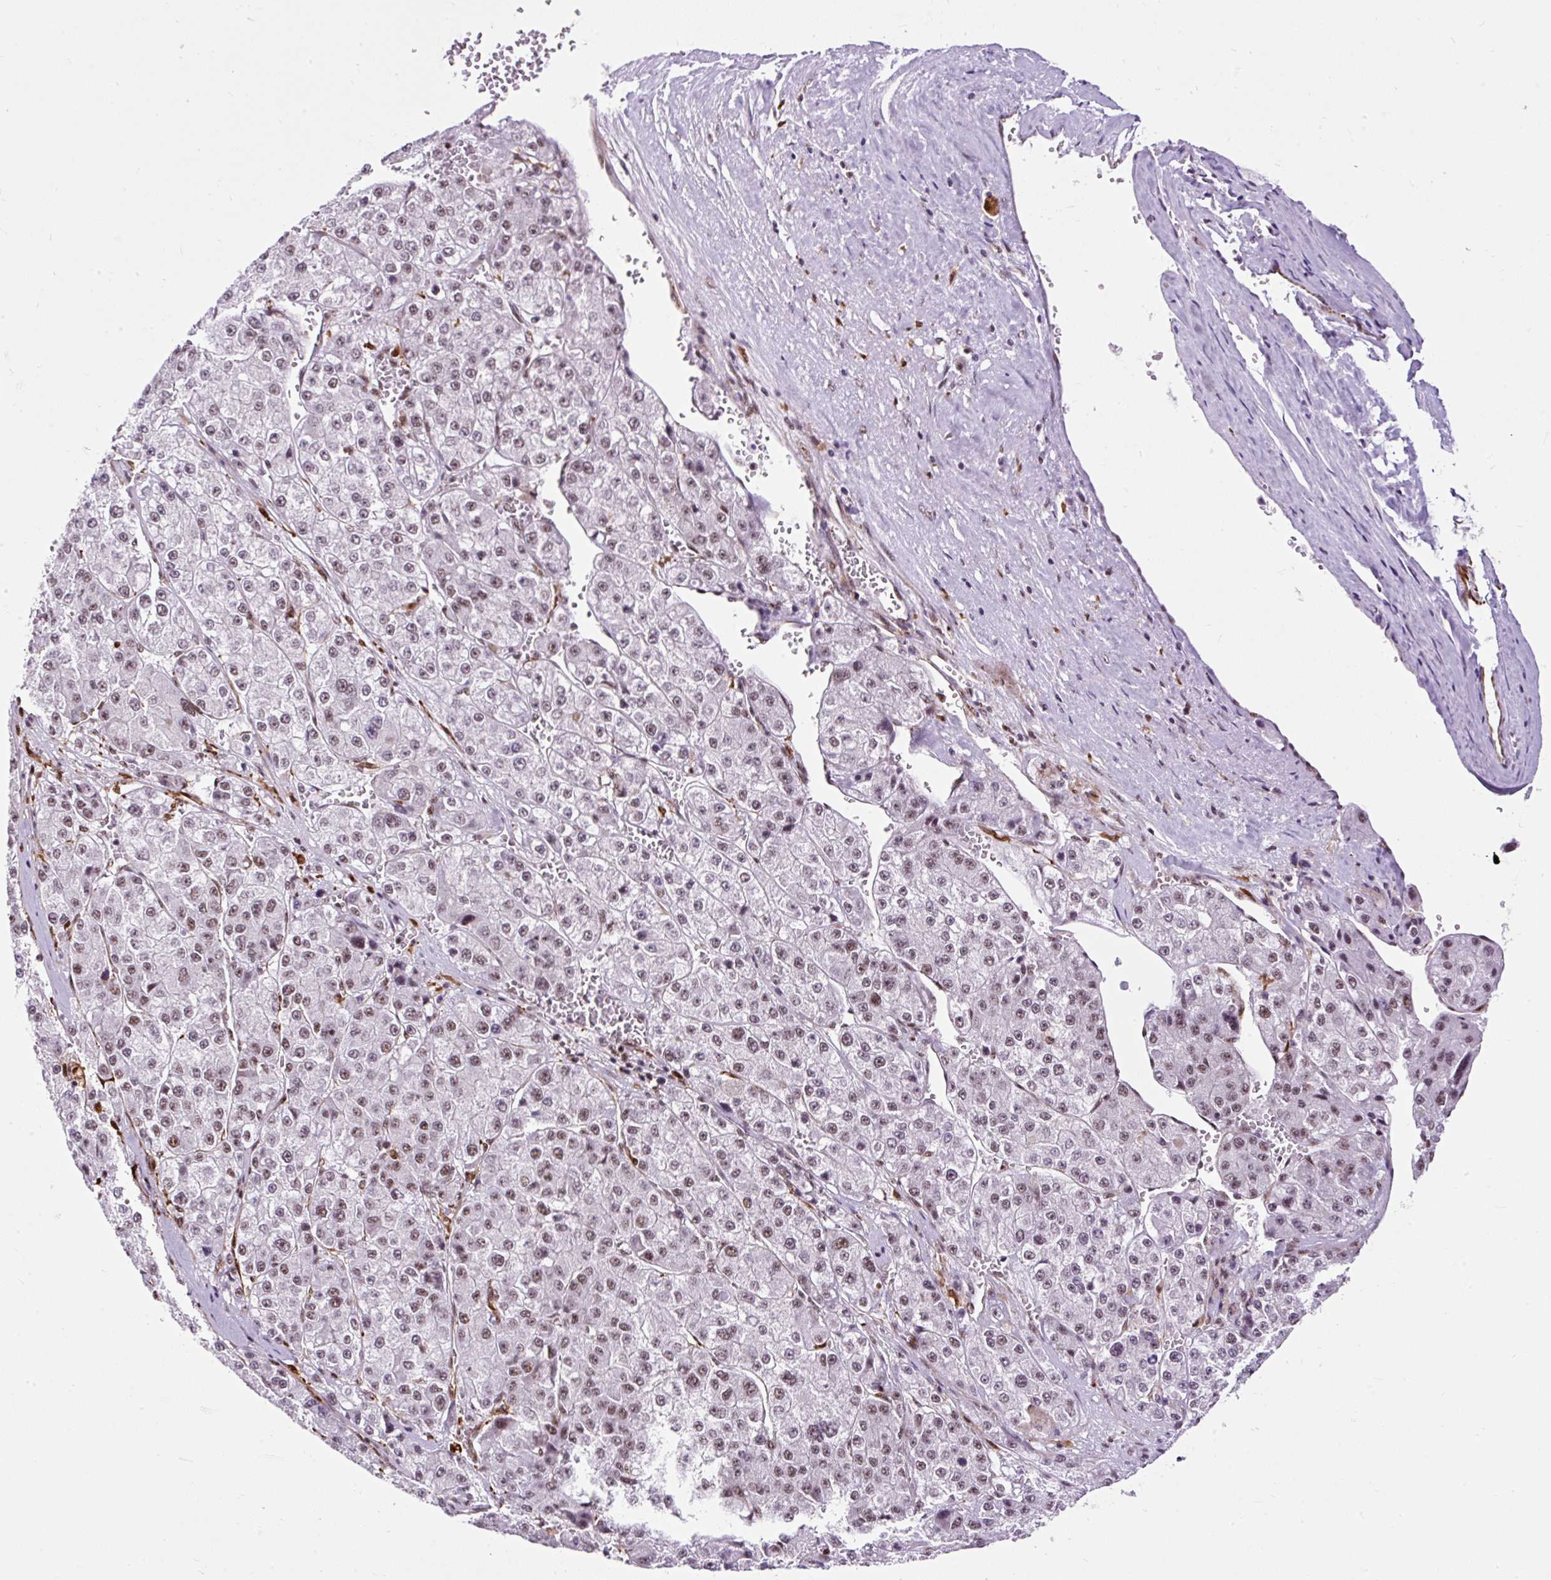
{"staining": {"intensity": "moderate", "quantity": "25%-75%", "location": "nuclear"}, "tissue": "liver cancer", "cell_type": "Tumor cells", "image_type": "cancer", "snomed": [{"axis": "morphology", "description": "Carcinoma, Hepatocellular, NOS"}, {"axis": "topography", "description": "Liver"}], "caption": "This is an image of IHC staining of hepatocellular carcinoma (liver), which shows moderate staining in the nuclear of tumor cells.", "gene": "LUC7L2", "patient": {"sex": "female", "age": 73}}